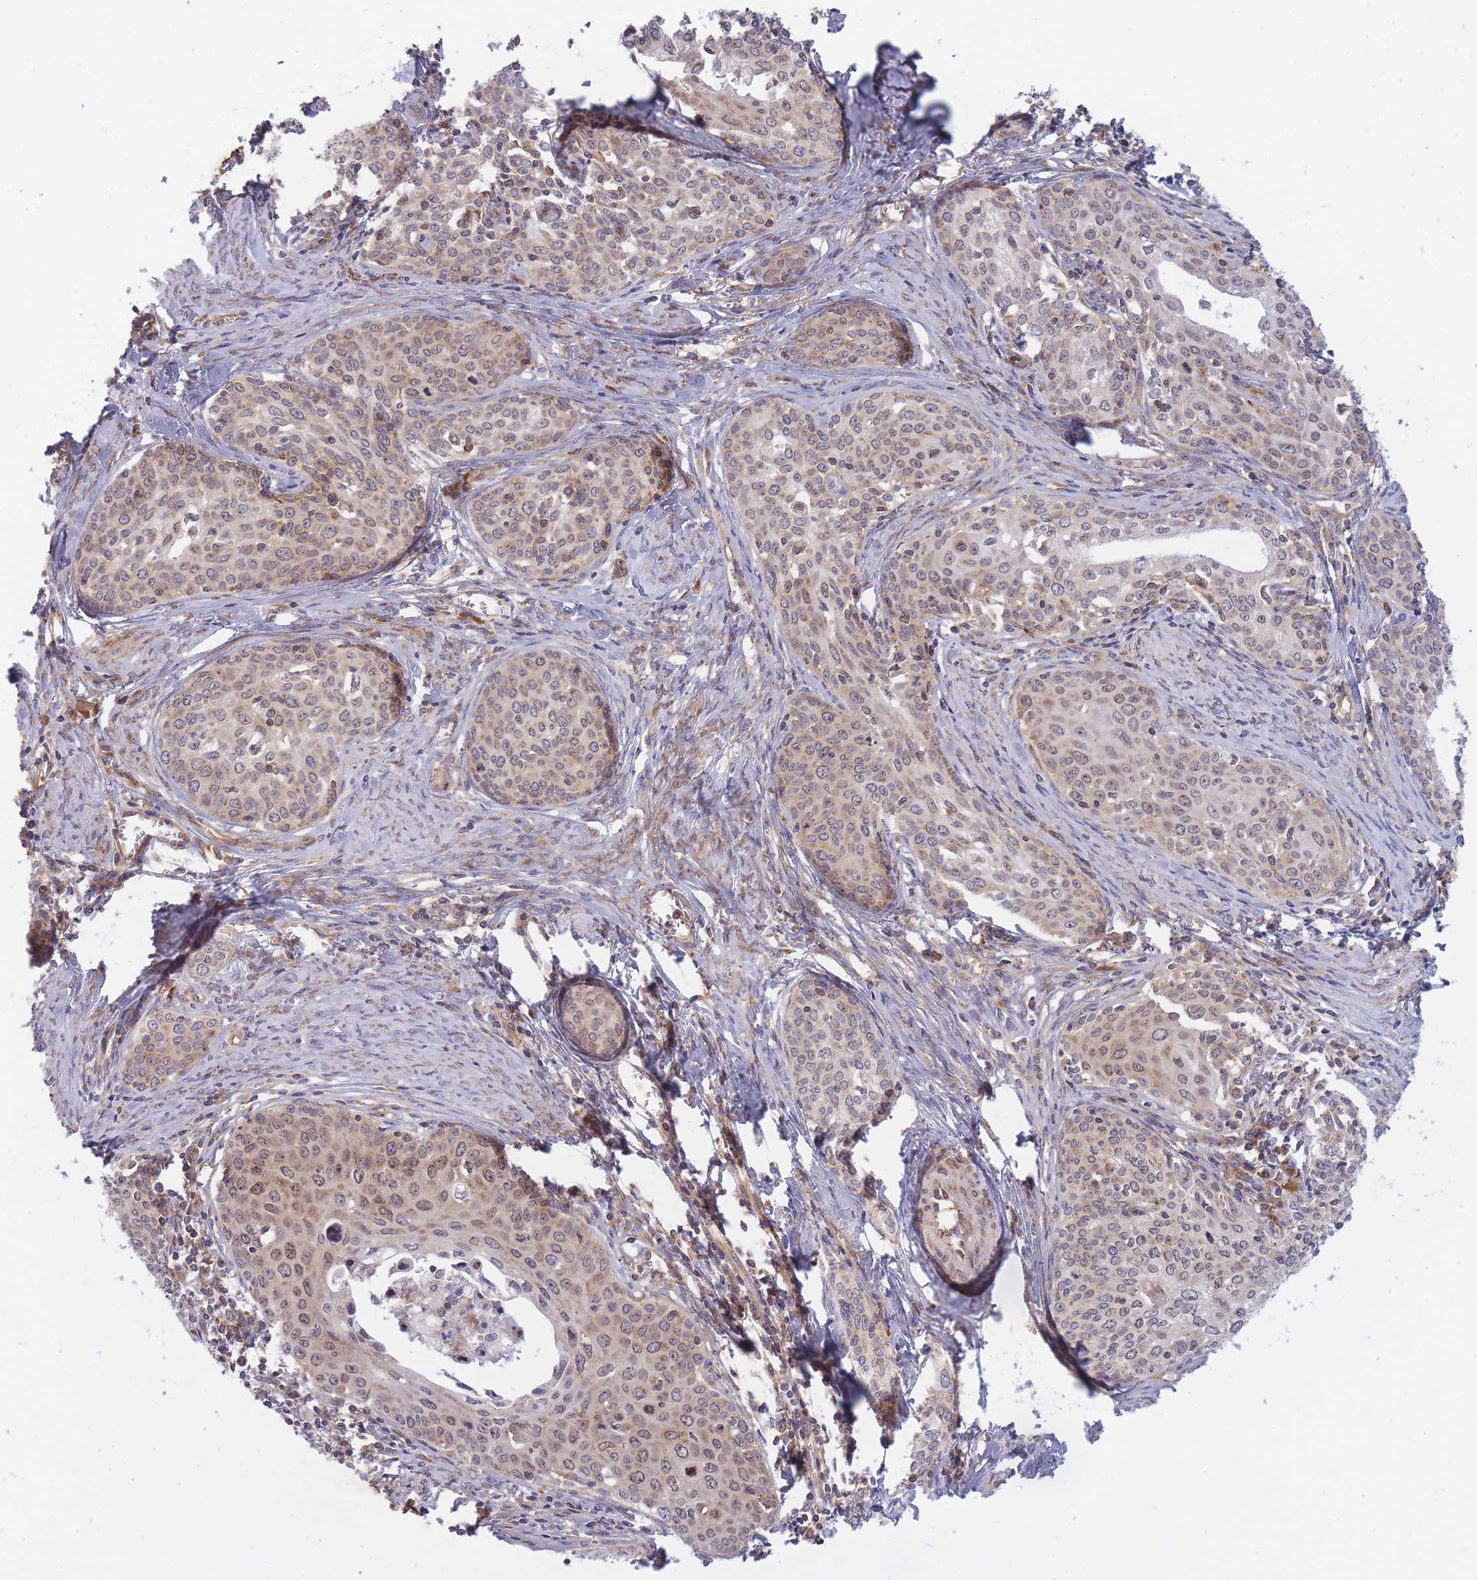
{"staining": {"intensity": "weak", "quantity": ">75%", "location": "cytoplasmic/membranous,nuclear"}, "tissue": "cervical cancer", "cell_type": "Tumor cells", "image_type": "cancer", "snomed": [{"axis": "morphology", "description": "Squamous cell carcinoma, NOS"}, {"axis": "morphology", "description": "Adenocarcinoma, NOS"}, {"axis": "topography", "description": "Cervix"}], "caption": "Immunohistochemical staining of human squamous cell carcinoma (cervical) demonstrates weak cytoplasmic/membranous and nuclear protein staining in about >75% of tumor cells.", "gene": "CCDC124", "patient": {"sex": "female", "age": 52}}